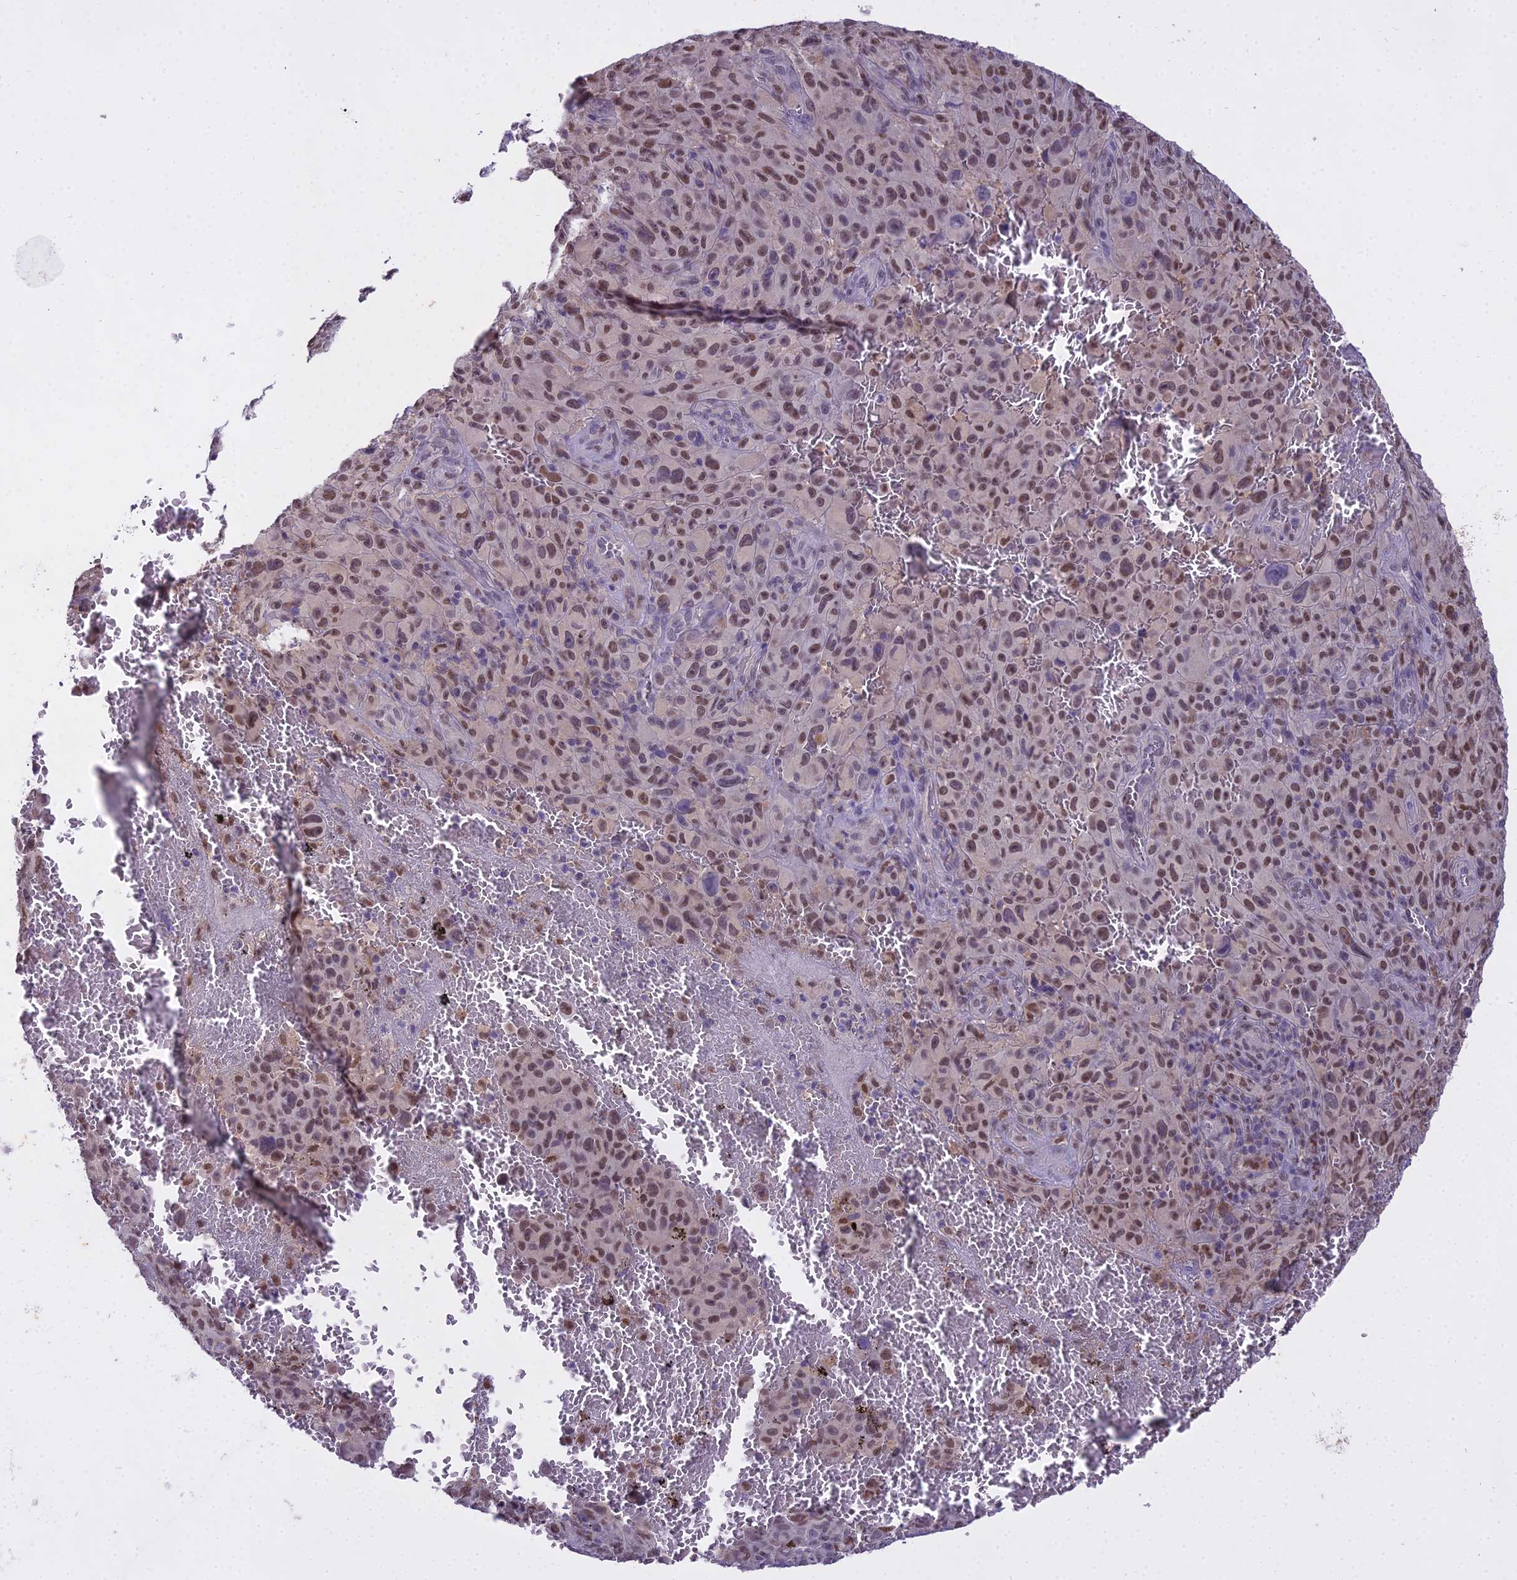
{"staining": {"intensity": "weak", "quantity": ">75%", "location": "nuclear"}, "tissue": "melanoma", "cell_type": "Tumor cells", "image_type": "cancer", "snomed": [{"axis": "morphology", "description": "Malignant melanoma, NOS"}, {"axis": "topography", "description": "Skin"}], "caption": "Immunohistochemical staining of malignant melanoma displays low levels of weak nuclear staining in approximately >75% of tumor cells.", "gene": "MAT2A", "patient": {"sex": "female", "age": 82}}